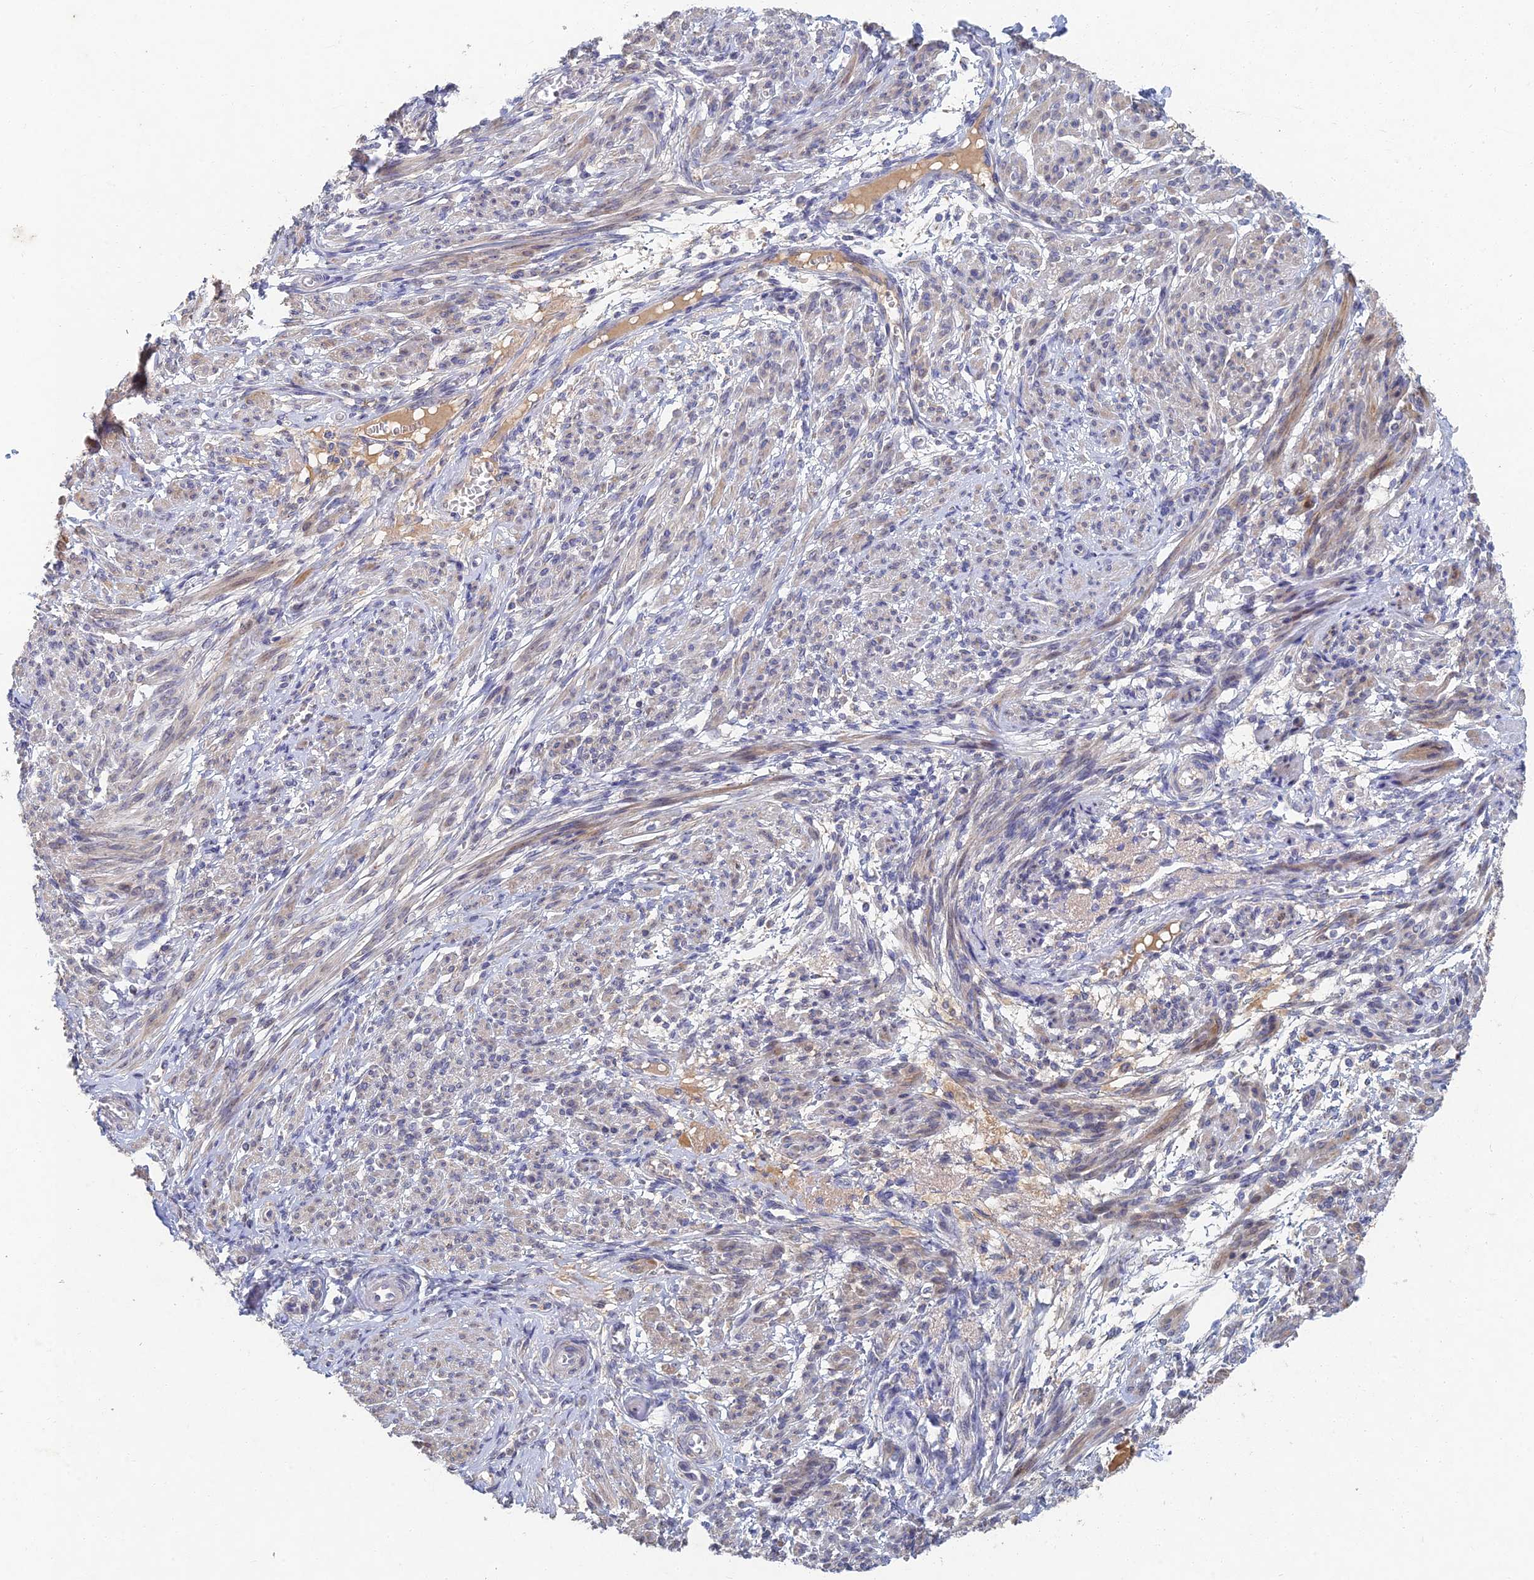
{"staining": {"intensity": "moderate", "quantity": "<25%", "location": "cytoplasmic/membranous"}, "tissue": "smooth muscle", "cell_type": "Smooth muscle cells", "image_type": "normal", "snomed": [{"axis": "morphology", "description": "Normal tissue, NOS"}, {"axis": "topography", "description": "Smooth muscle"}], "caption": "Moderate cytoplasmic/membranous expression is present in approximately <25% of smooth muscle cells in unremarkable smooth muscle.", "gene": "GNA15", "patient": {"sex": "female", "age": 39}}